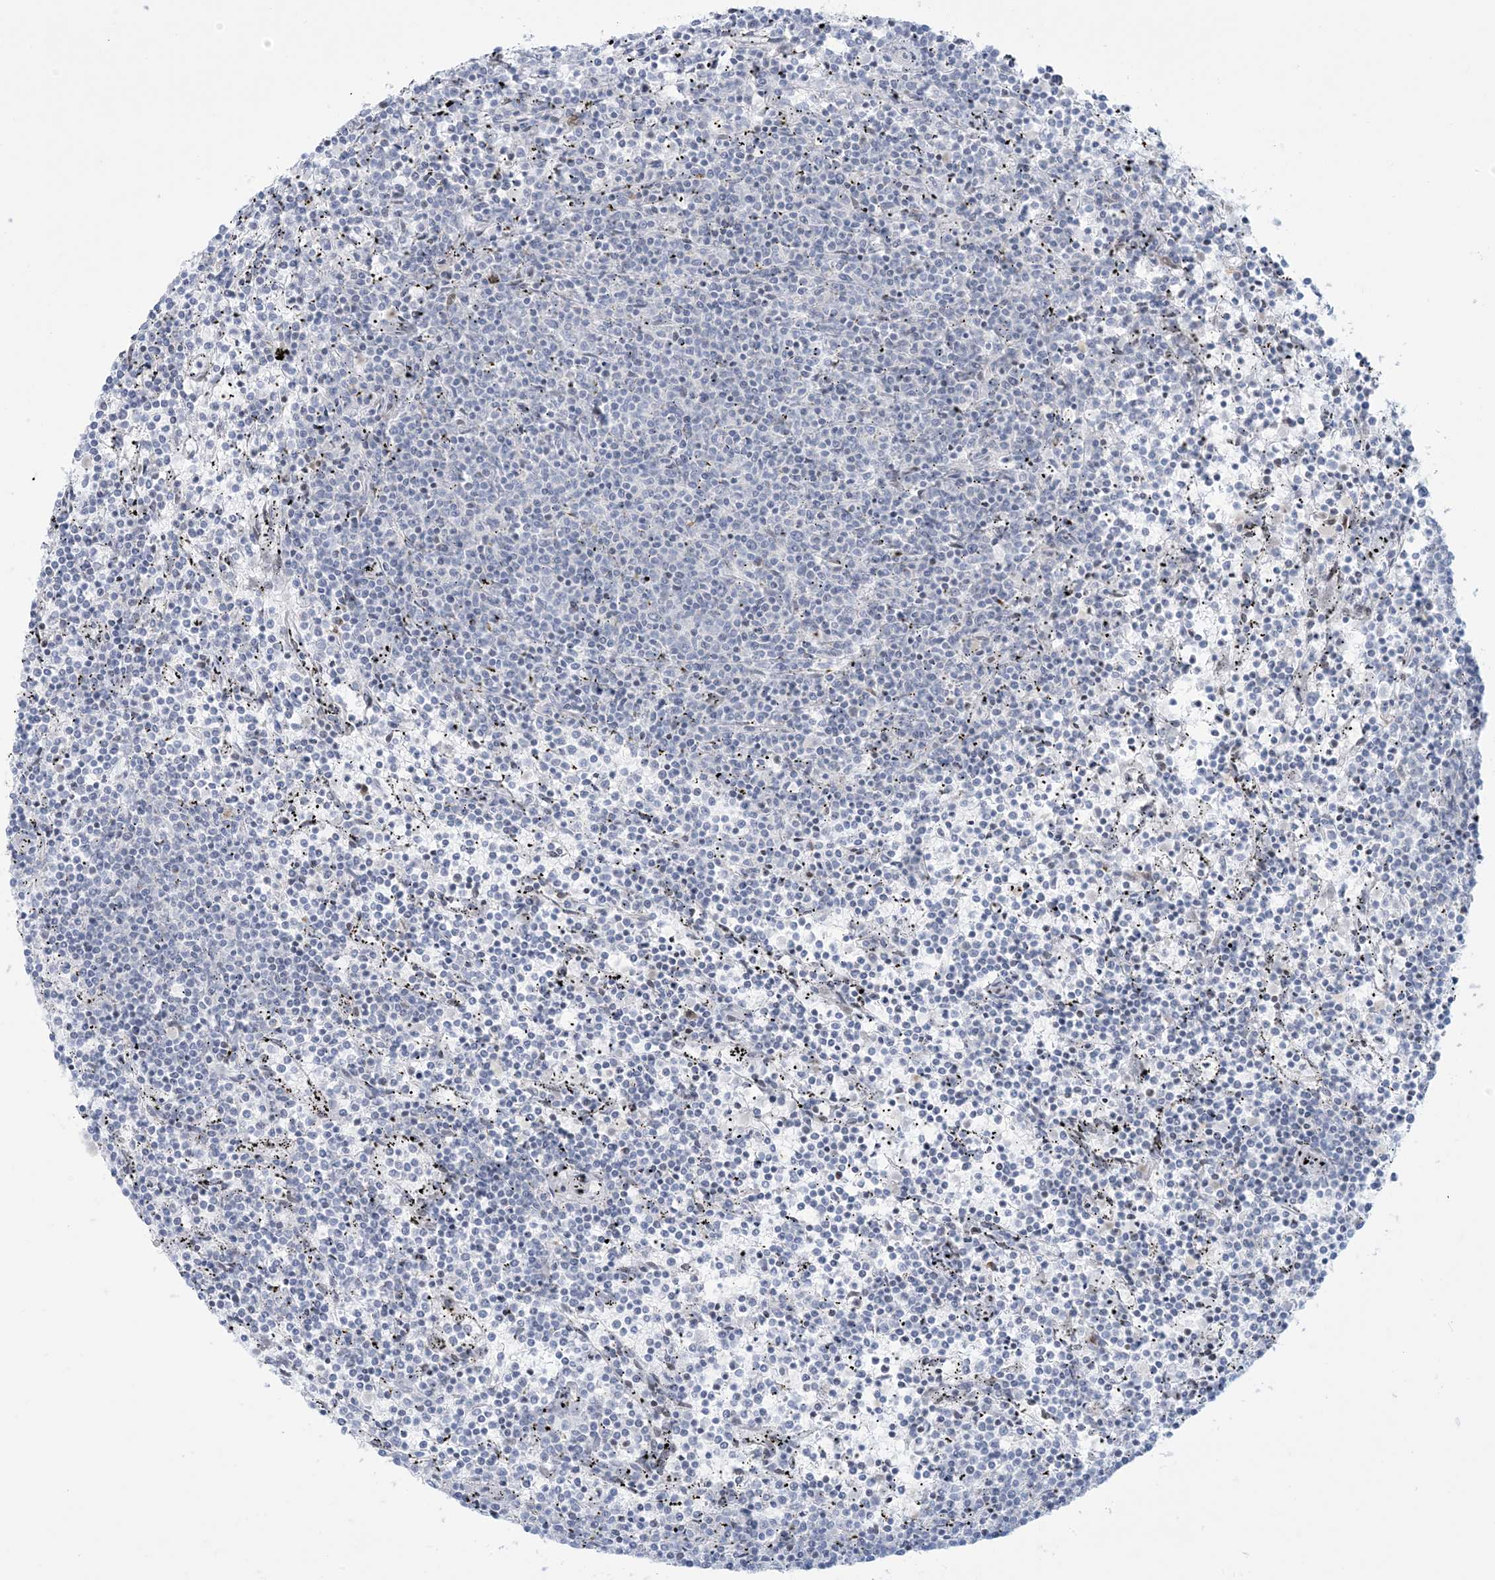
{"staining": {"intensity": "negative", "quantity": "none", "location": "none"}, "tissue": "lymphoma", "cell_type": "Tumor cells", "image_type": "cancer", "snomed": [{"axis": "morphology", "description": "Malignant lymphoma, non-Hodgkin's type, Low grade"}, {"axis": "topography", "description": "Spleen"}], "caption": "DAB (3,3'-diaminobenzidine) immunohistochemical staining of human lymphoma reveals no significant positivity in tumor cells.", "gene": "AFTPH", "patient": {"sex": "female", "age": 50}}